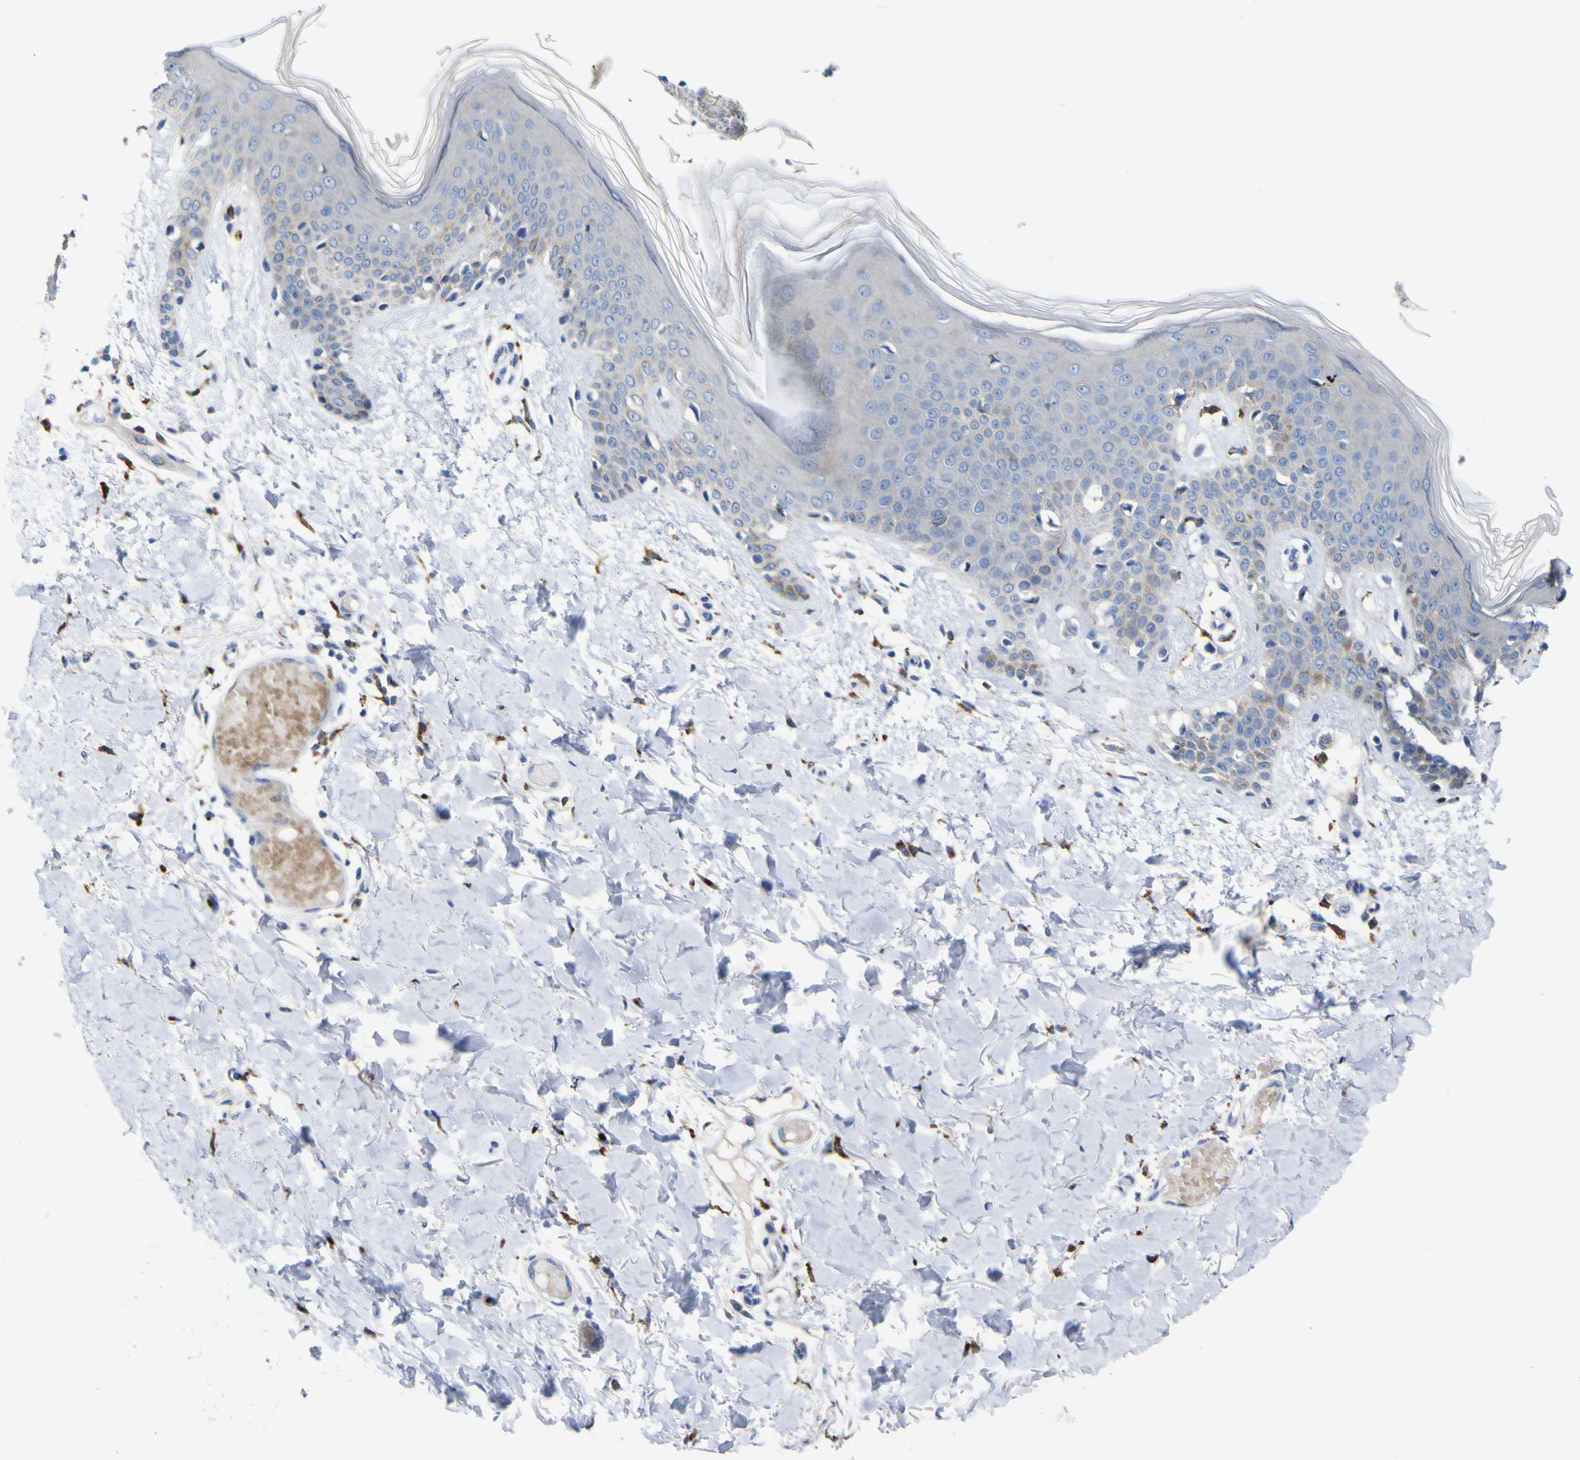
{"staining": {"intensity": "moderate", "quantity": ">75%", "location": "cytoplasmic/membranous"}, "tissue": "skin", "cell_type": "Fibroblasts", "image_type": "normal", "snomed": [{"axis": "morphology", "description": "Normal tissue, NOS"}, {"axis": "topography", "description": "Skin"}], "caption": "Protein expression analysis of normal skin demonstrates moderate cytoplasmic/membranous positivity in about >75% of fibroblasts. (DAB (3,3'-diaminobenzidine) = brown stain, brightfield microscopy at high magnification).", "gene": "PTPRF", "patient": {"sex": "male", "age": 53}}